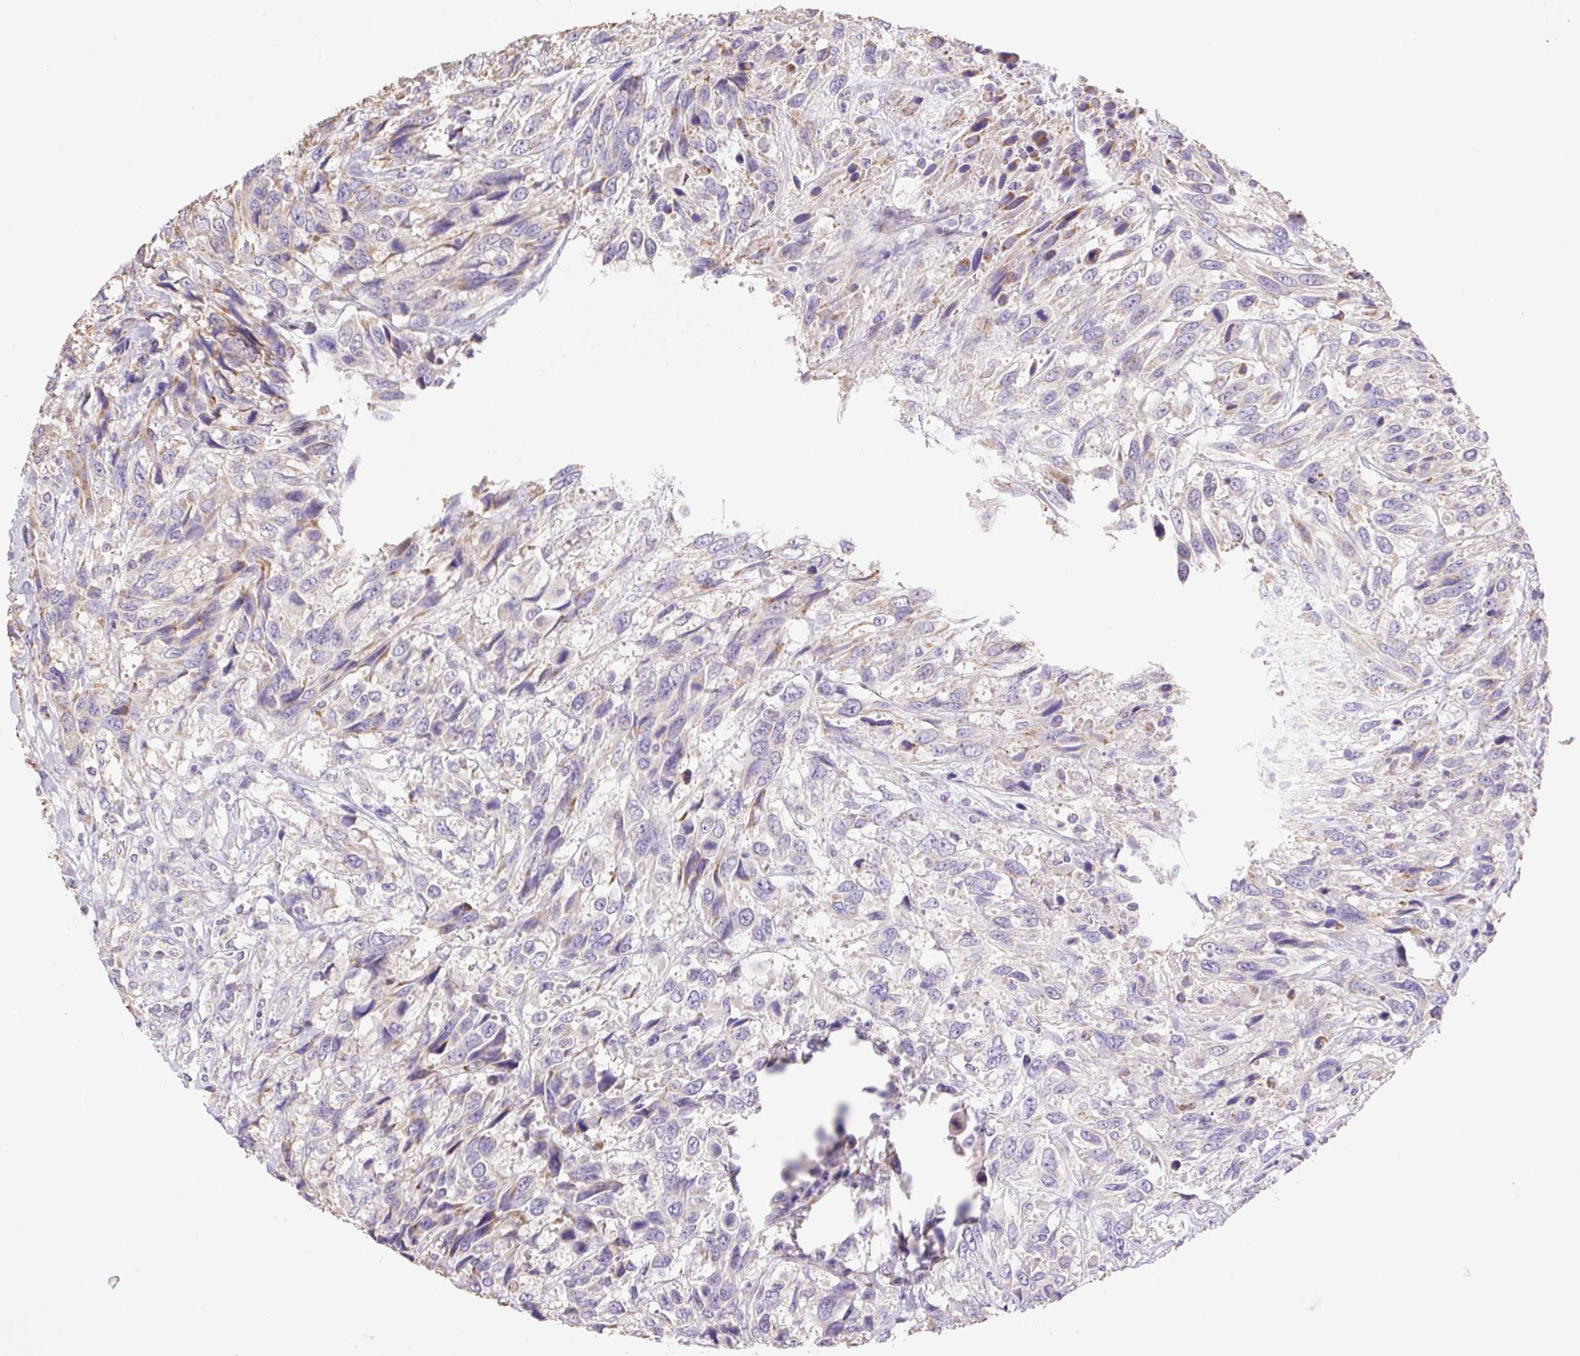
{"staining": {"intensity": "weak", "quantity": "<25%", "location": "cytoplasmic/membranous"}, "tissue": "urothelial cancer", "cell_type": "Tumor cells", "image_type": "cancer", "snomed": [{"axis": "morphology", "description": "Urothelial carcinoma, High grade"}, {"axis": "topography", "description": "Urinary bladder"}], "caption": "DAB (3,3'-diaminobenzidine) immunohistochemical staining of human urothelial carcinoma (high-grade) exhibits no significant expression in tumor cells.", "gene": "COPZ2", "patient": {"sex": "female", "age": 70}}